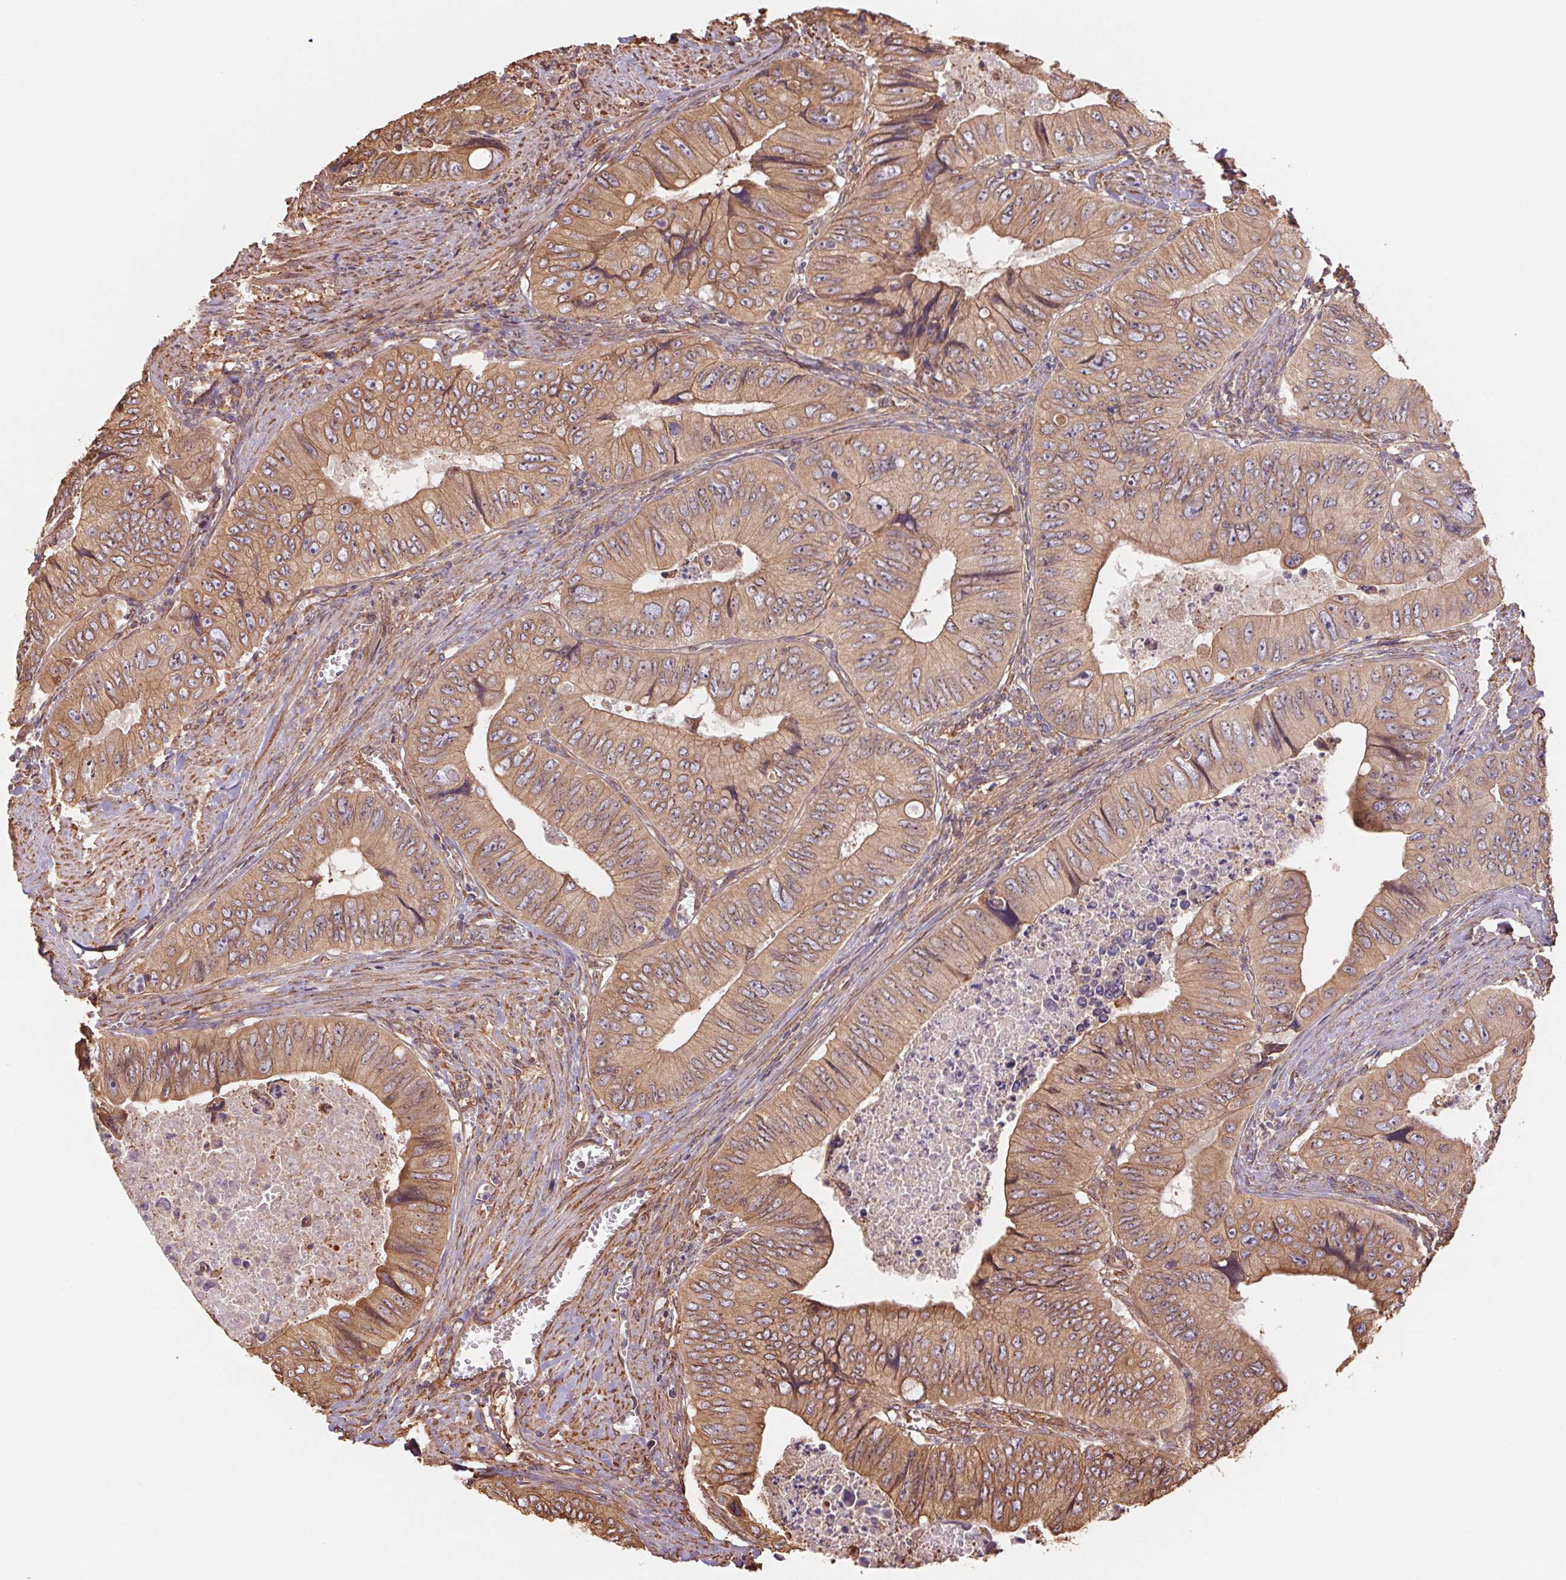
{"staining": {"intensity": "moderate", "quantity": ">75%", "location": "cytoplasmic/membranous"}, "tissue": "colorectal cancer", "cell_type": "Tumor cells", "image_type": "cancer", "snomed": [{"axis": "morphology", "description": "Adenocarcinoma, NOS"}, {"axis": "topography", "description": "Colon"}], "caption": "Tumor cells show medium levels of moderate cytoplasmic/membranous staining in about >75% of cells in colorectal adenocarcinoma. Nuclei are stained in blue.", "gene": "C6orf163", "patient": {"sex": "female", "age": 84}}